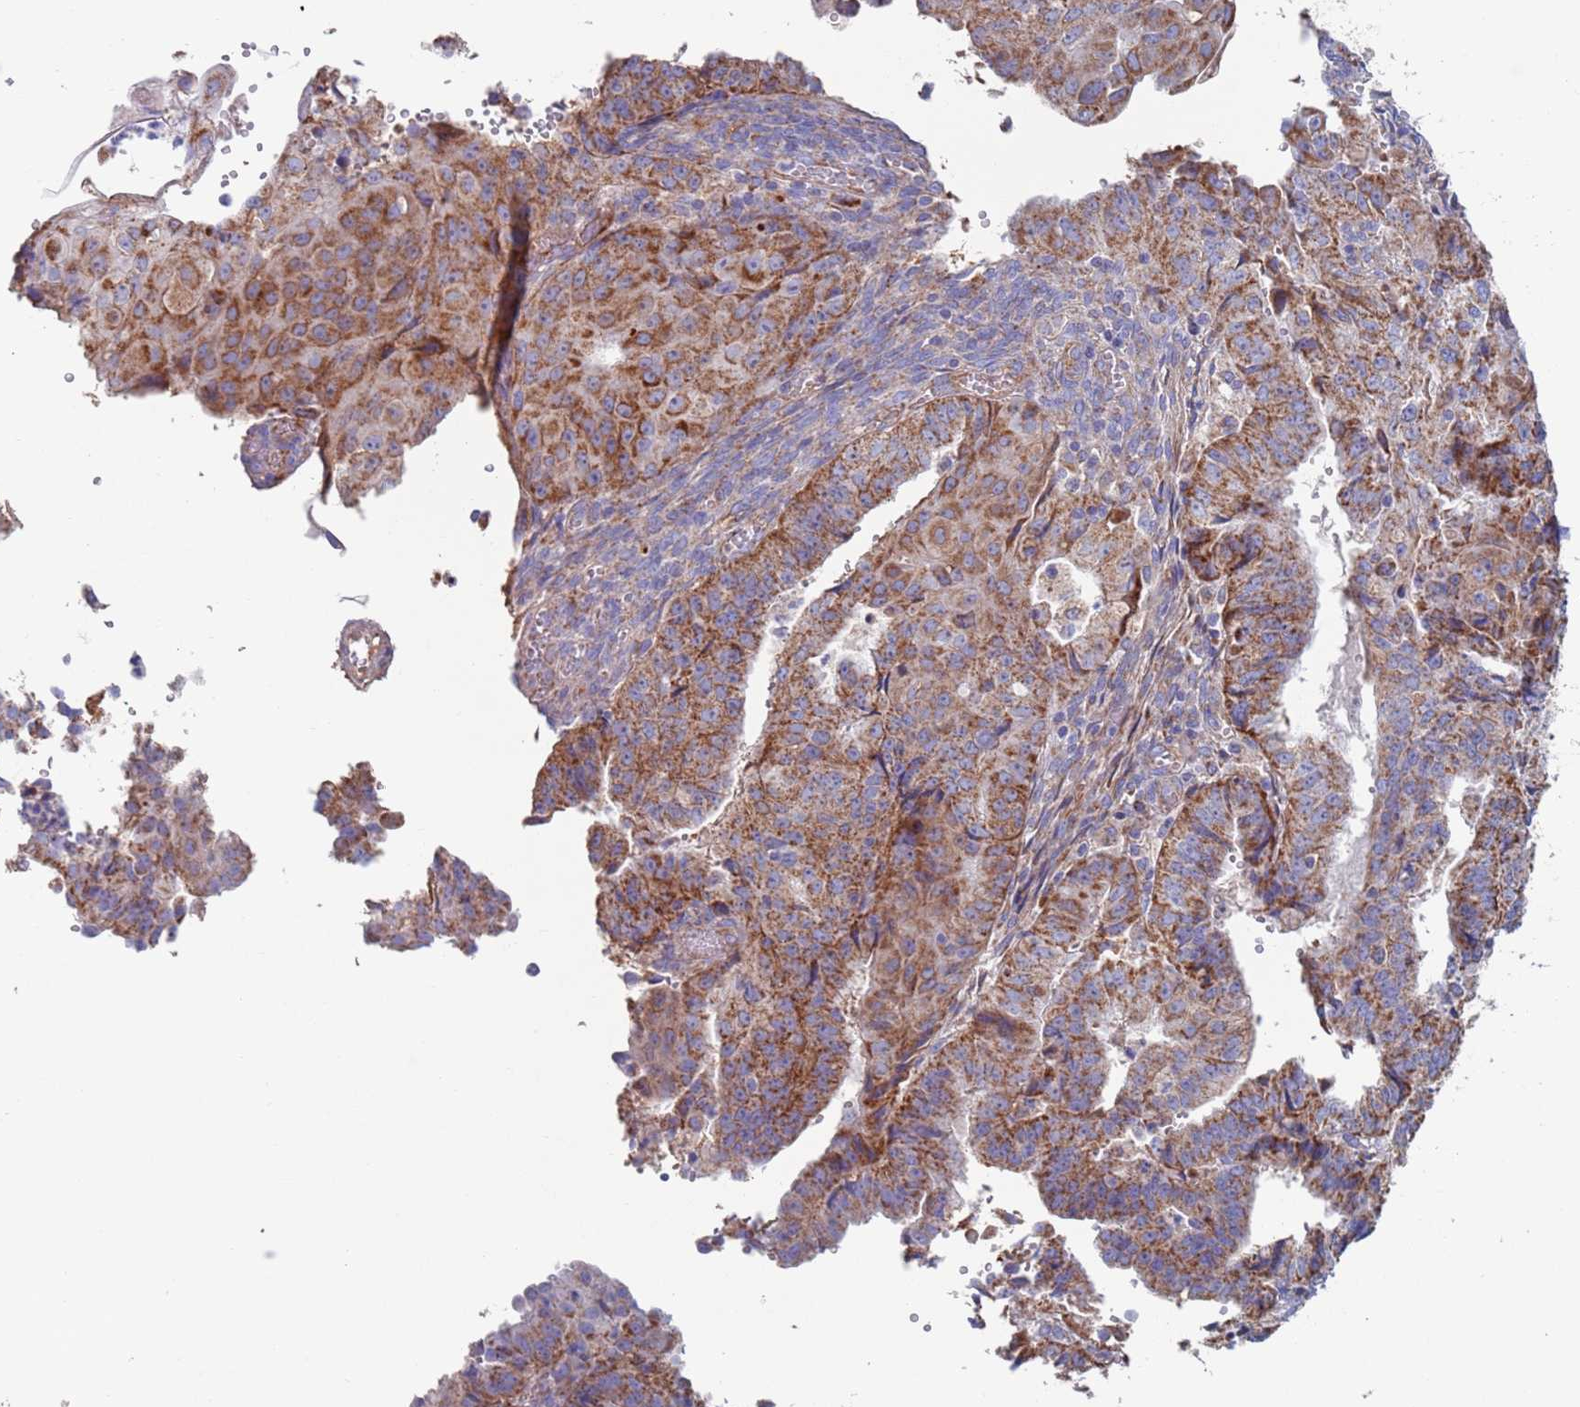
{"staining": {"intensity": "strong", "quantity": ">75%", "location": "cytoplasmic/membranous"}, "tissue": "endometrial cancer", "cell_type": "Tumor cells", "image_type": "cancer", "snomed": [{"axis": "morphology", "description": "Adenocarcinoma, NOS"}, {"axis": "topography", "description": "Endometrium"}], "caption": "DAB (3,3'-diaminobenzidine) immunohistochemical staining of adenocarcinoma (endometrial) displays strong cytoplasmic/membranous protein expression in about >75% of tumor cells.", "gene": "MRPL22", "patient": {"sex": "female", "age": 56}}